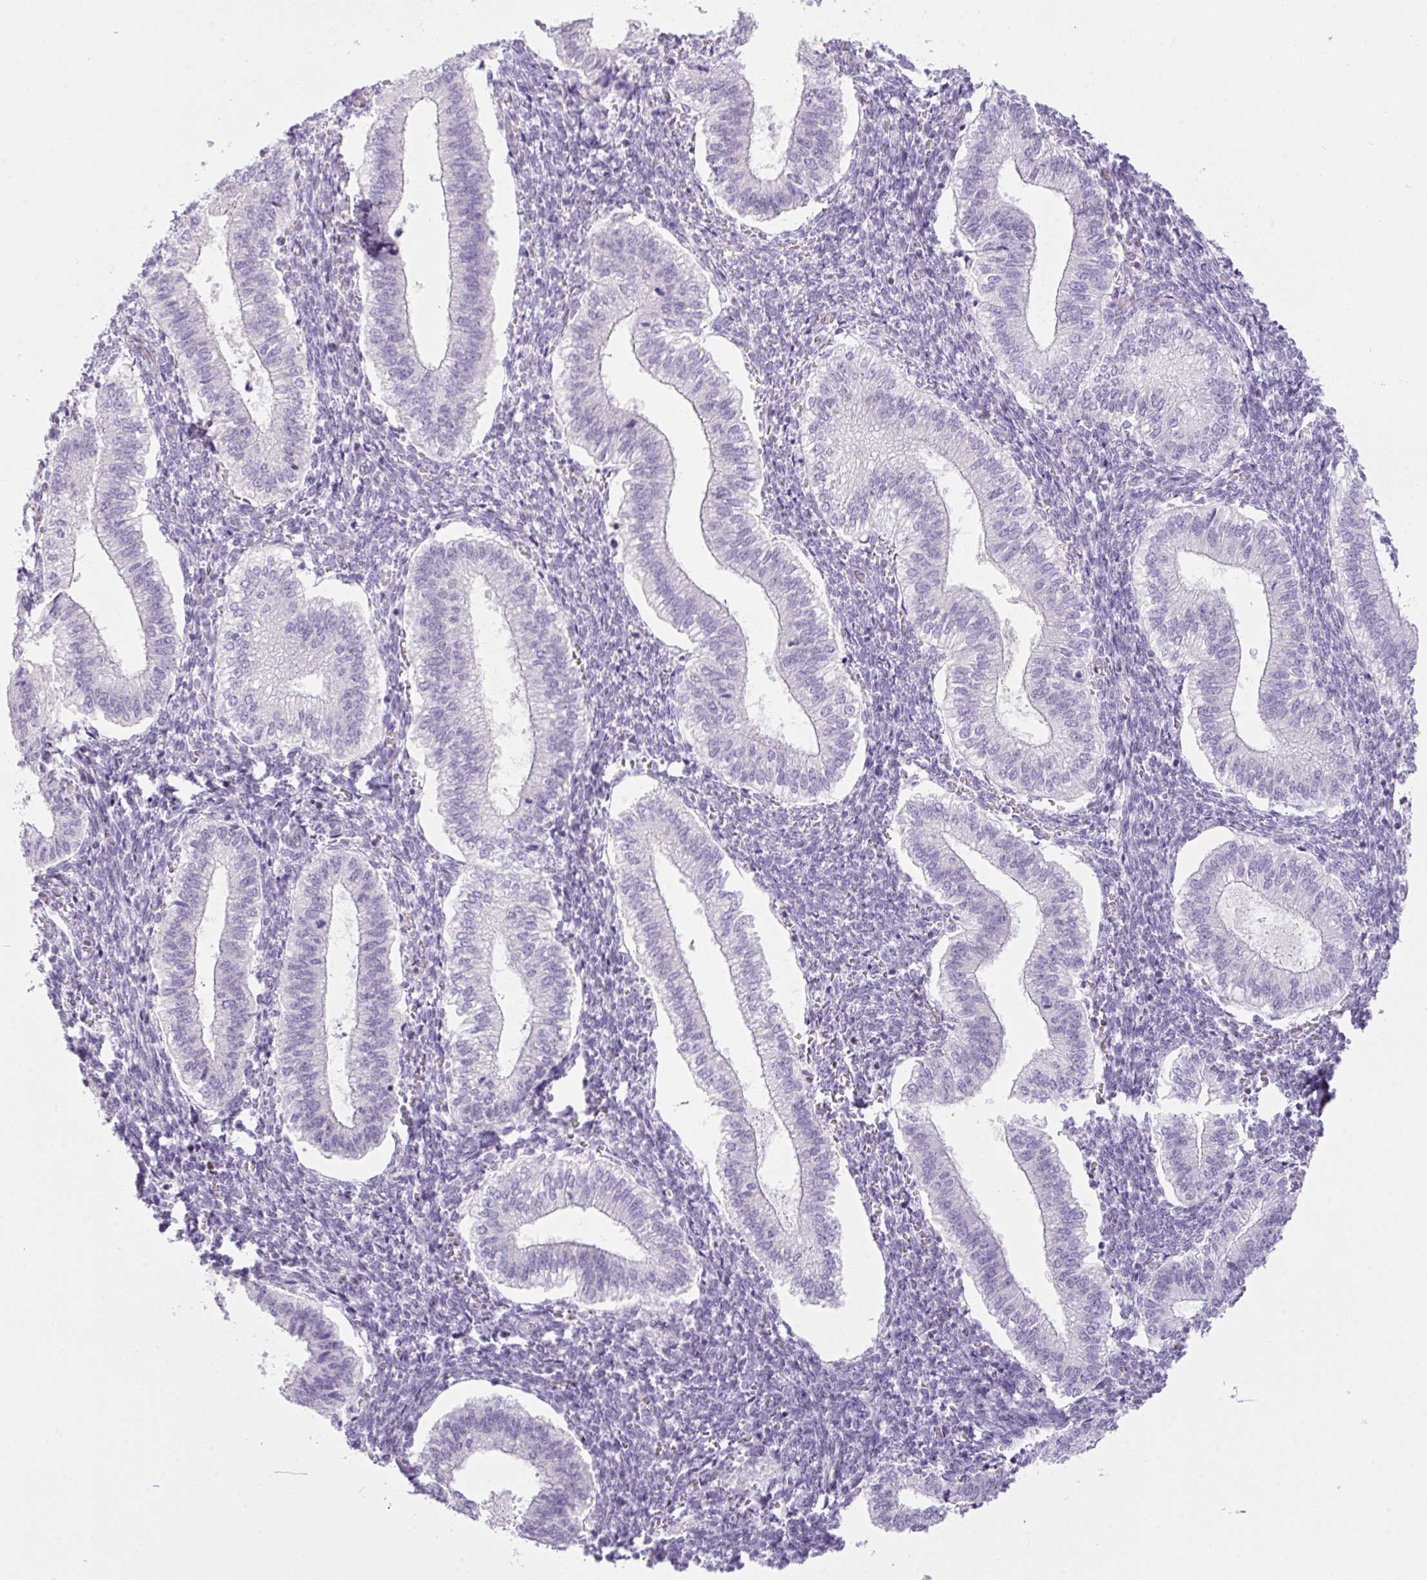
{"staining": {"intensity": "negative", "quantity": "none", "location": "none"}, "tissue": "endometrium", "cell_type": "Cells in endometrial stroma", "image_type": "normal", "snomed": [{"axis": "morphology", "description": "Normal tissue, NOS"}, {"axis": "topography", "description": "Endometrium"}], "caption": "The photomicrograph reveals no staining of cells in endometrial stroma in normal endometrium. (DAB (3,3'-diaminobenzidine) immunohistochemistry, high magnification).", "gene": "TLE3", "patient": {"sex": "female", "age": 25}}